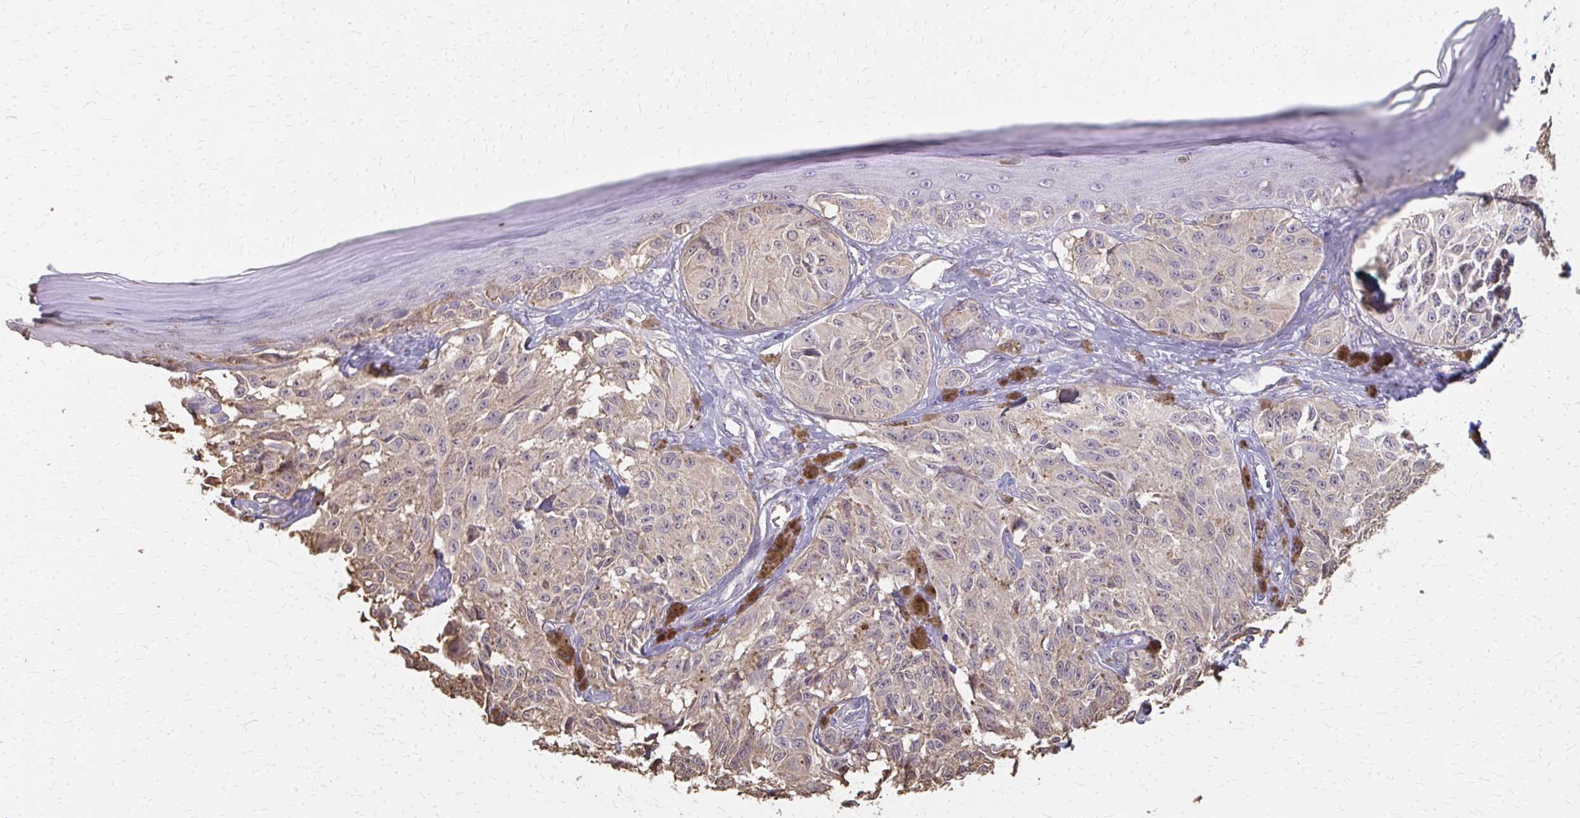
{"staining": {"intensity": "weak", "quantity": "<25%", "location": "nuclear"}, "tissue": "melanoma", "cell_type": "Tumor cells", "image_type": "cancer", "snomed": [{"axis": "morphology", "description": "Malignant melanoma, NOS"}, {"axis": "topography", "description": "Skin"}], "caption": "There is no significant expression in tumor cells of melanoma. (Immunohistochemistry, brightfield microscopy, high magnification).", "gene": "RABGAP1L", "patient": {"sex": "male", "age": 68}}